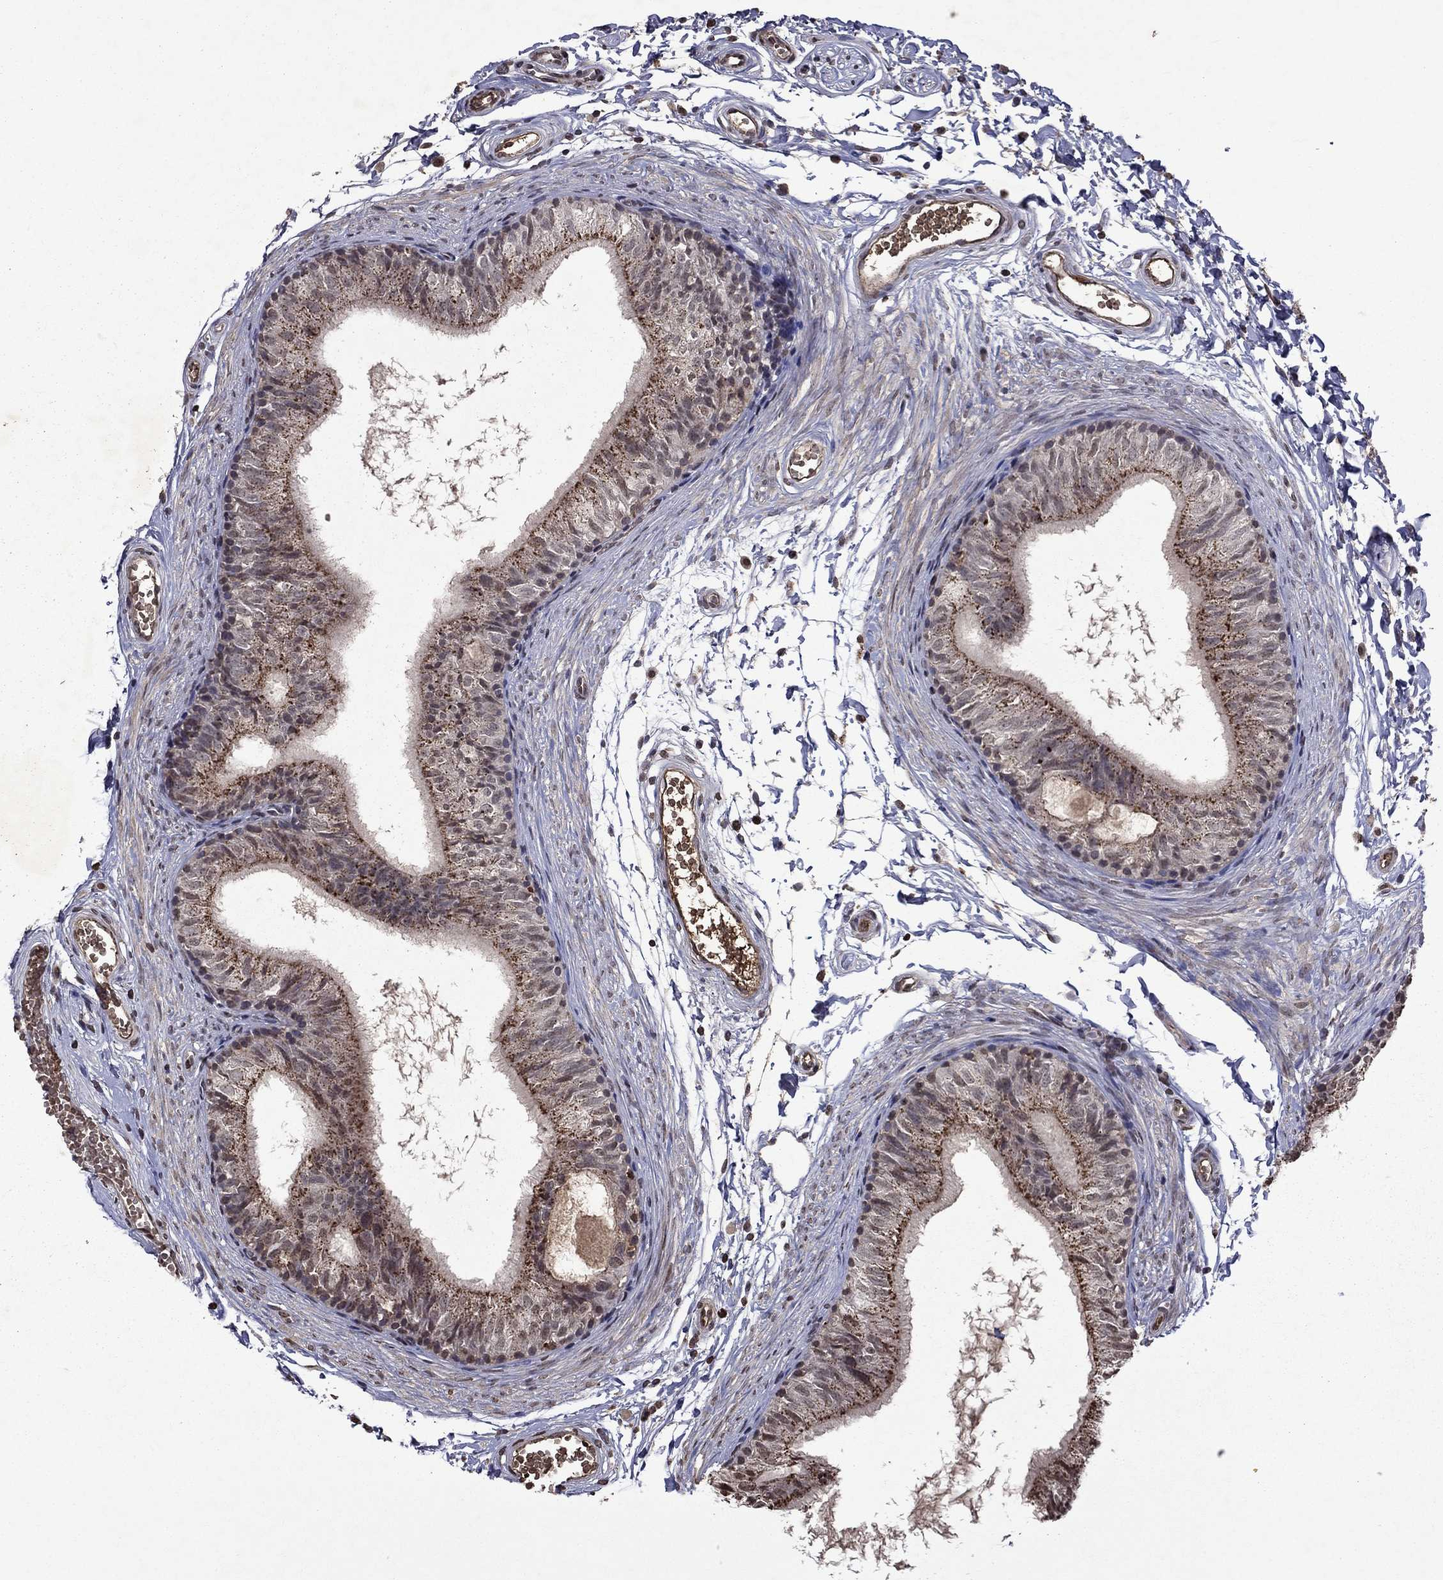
{"staining": {"intensity": "moderate", "quantity": "25%-75%", "location": "cytoplasmic/membranous"}, "tissue": "epididymis", "cell_type": "Glandular cells", "image_type": "normal", "snomed": [{"axis": "morphology", "description": "Normal tissue, NOS"}, {"axis": "topography", "description": "Epididymis"}], "caption": "A photomicrograph of epididymis stained for a protein shows moderate cytoplasmic/membranous brown staining in glandular cells. (DAB (3,3'-diaminobenzidine) = brown stain, brightfield microscopy at high magnification).", "gene": "NLGN1", "patient": {"sex": "male", "age": 22}}